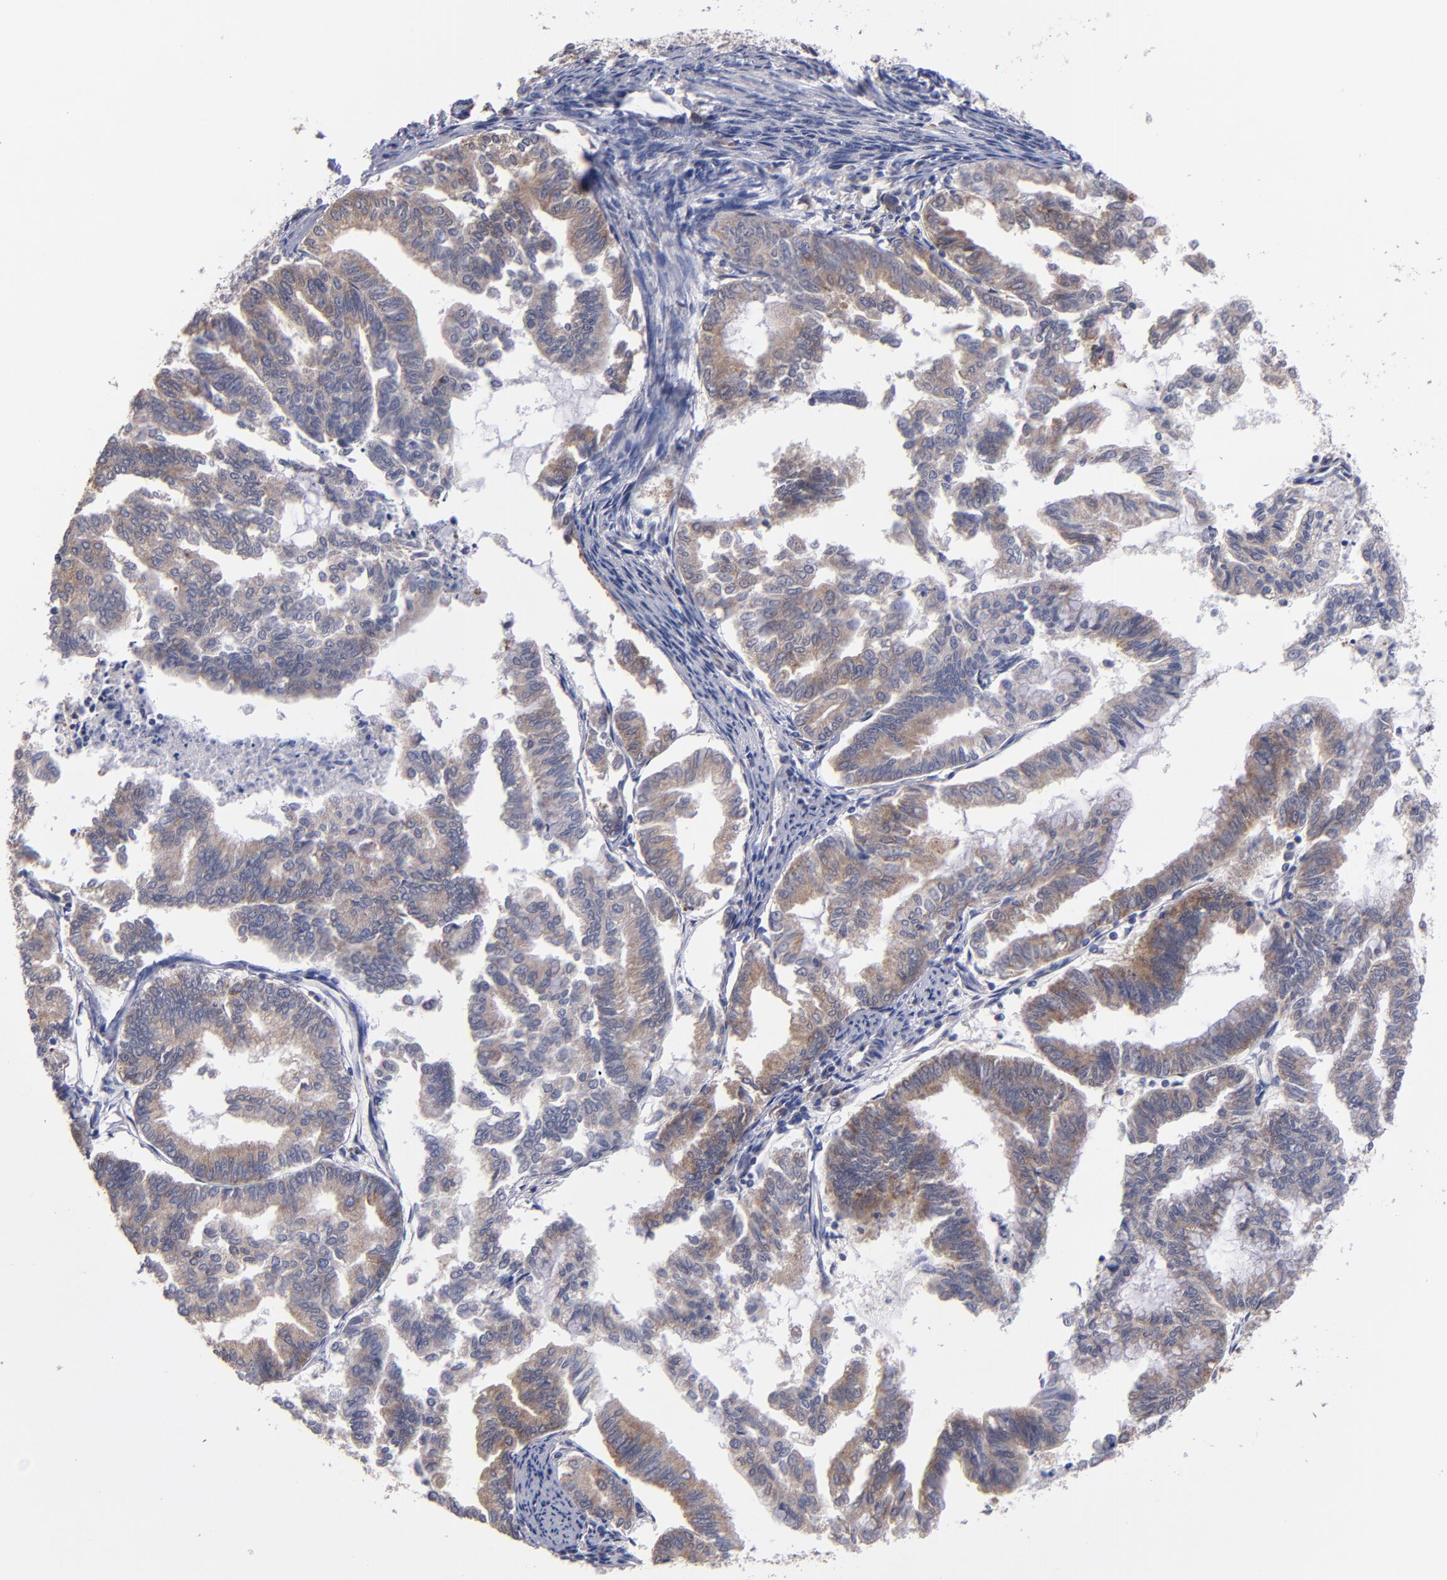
{"staining": {"intensity": "weak", "quantity": ">75%", "location": "cytoplasmic/membranous"}, "tissue": "endometrial cancer", "cell_type": "Tumor cells", "image_type": "cancer", "snomed": [{"axis": "morphology", "description": "Adenocarcinoma, NOS"}, {"axis": "topography", "description": "Endometrium"}], "caption": "Adenocarcinoma (endometrial) tissue shows weak cytoplasmic/membranous positivity in about >75% of tumor cells (DAB IHC, brown staining for protein, blue staining for nuclei).", "gene": "EIF3L", "patient": {"sex": "female", "age": 79}}